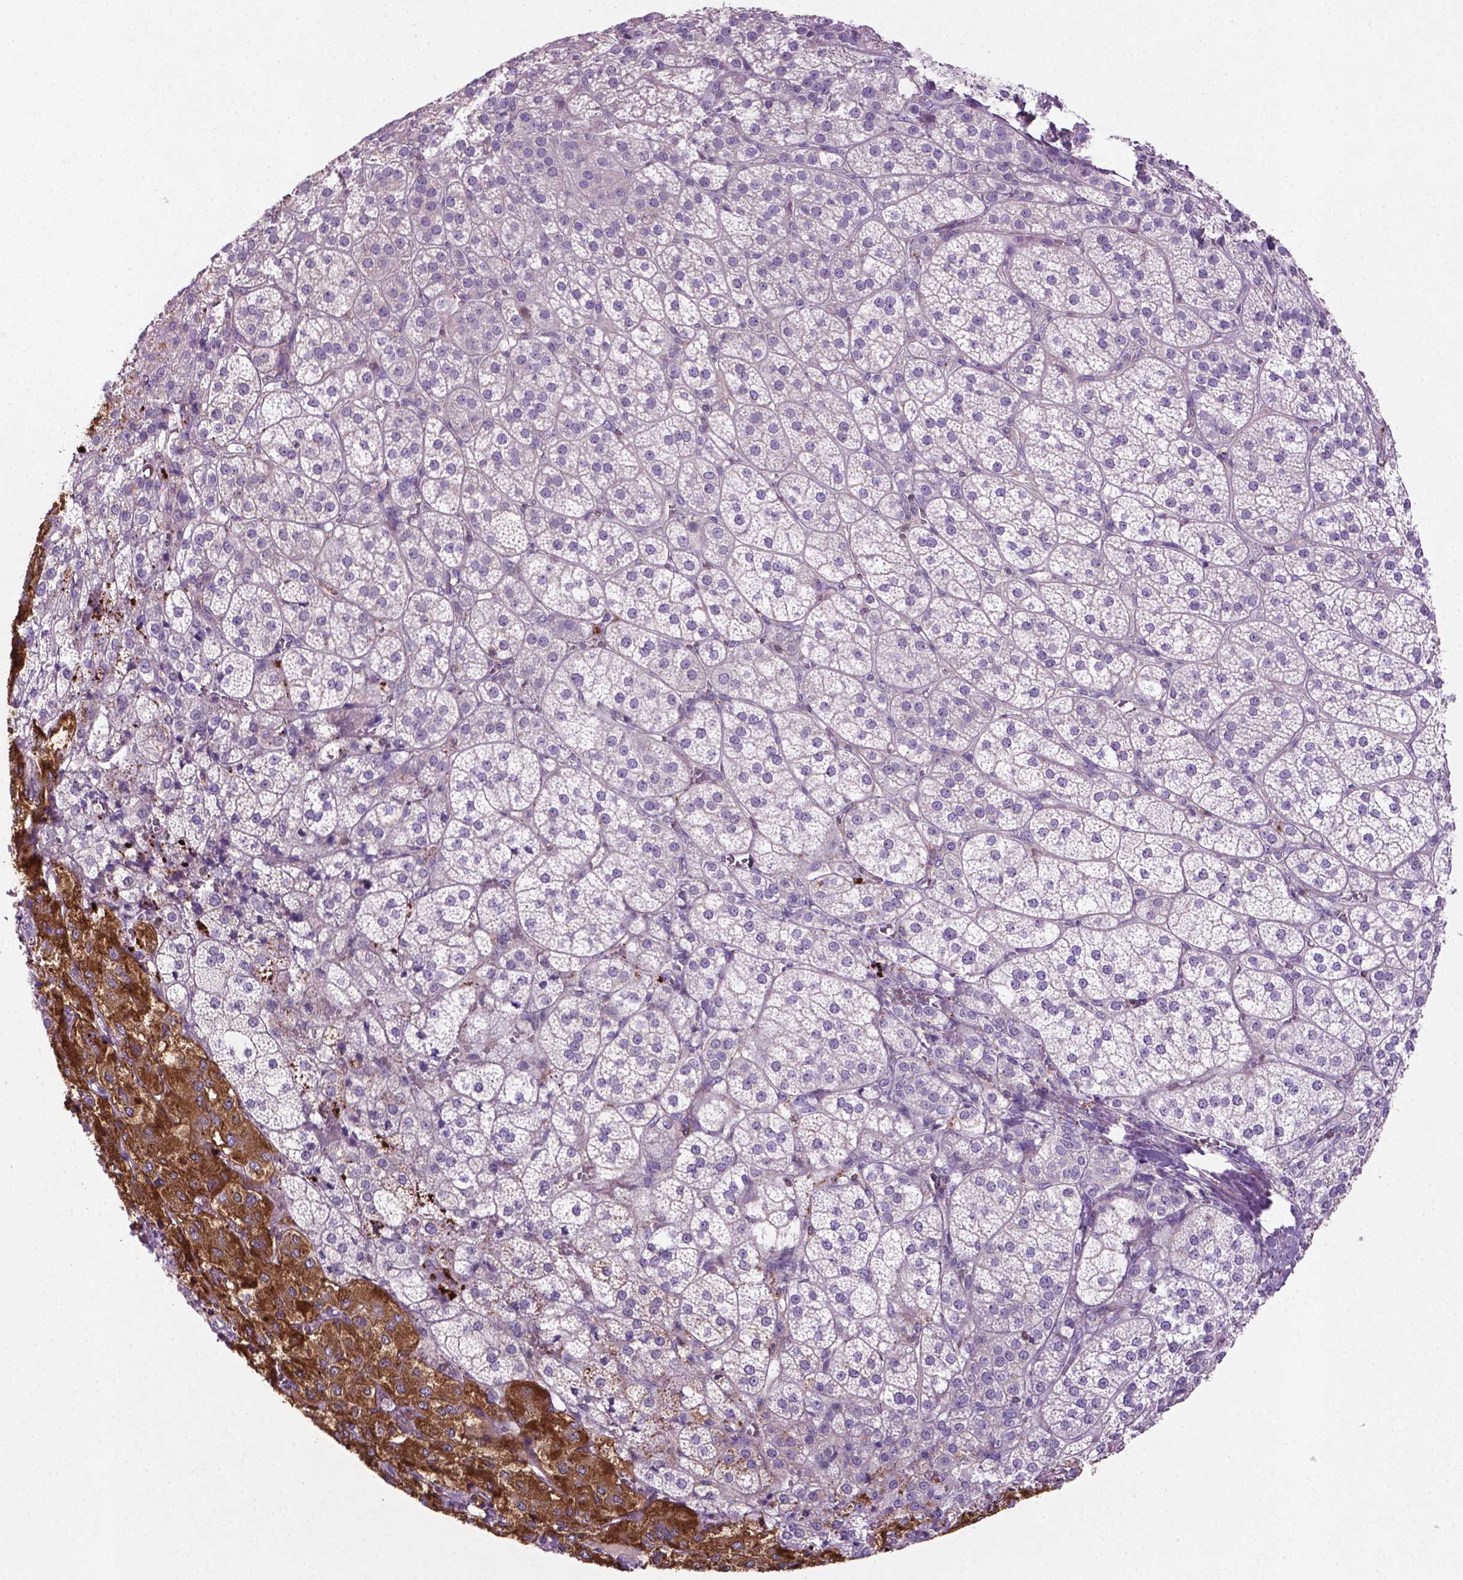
{"staining": {"intensity": "strong", "quantity": "<25%", "location": "cytoplasmic/membranous"}, "tissue": "adrenal gland", "cell_type": "Glandular cells", "image_type": "normal", "snomed": [{"axis": "morphology", "description": "Normal tissue, NOS"}, {"axis": "topography", "description": "Adrenal gland"}], "caption": "Immunohistochemical staining of benign human adrenal gland demonstrates medium levels of strong cytoplasmic/membranous positivity in approximately <25% of glandular cells. (Stains: DAB (3,3'-diaminobenzidine) in brown, nuclei in blue, Microscopy: brightfield microscopy at high magnification).", "gene": "BMP4", "patient": {"sex": "female", "age": 60}}